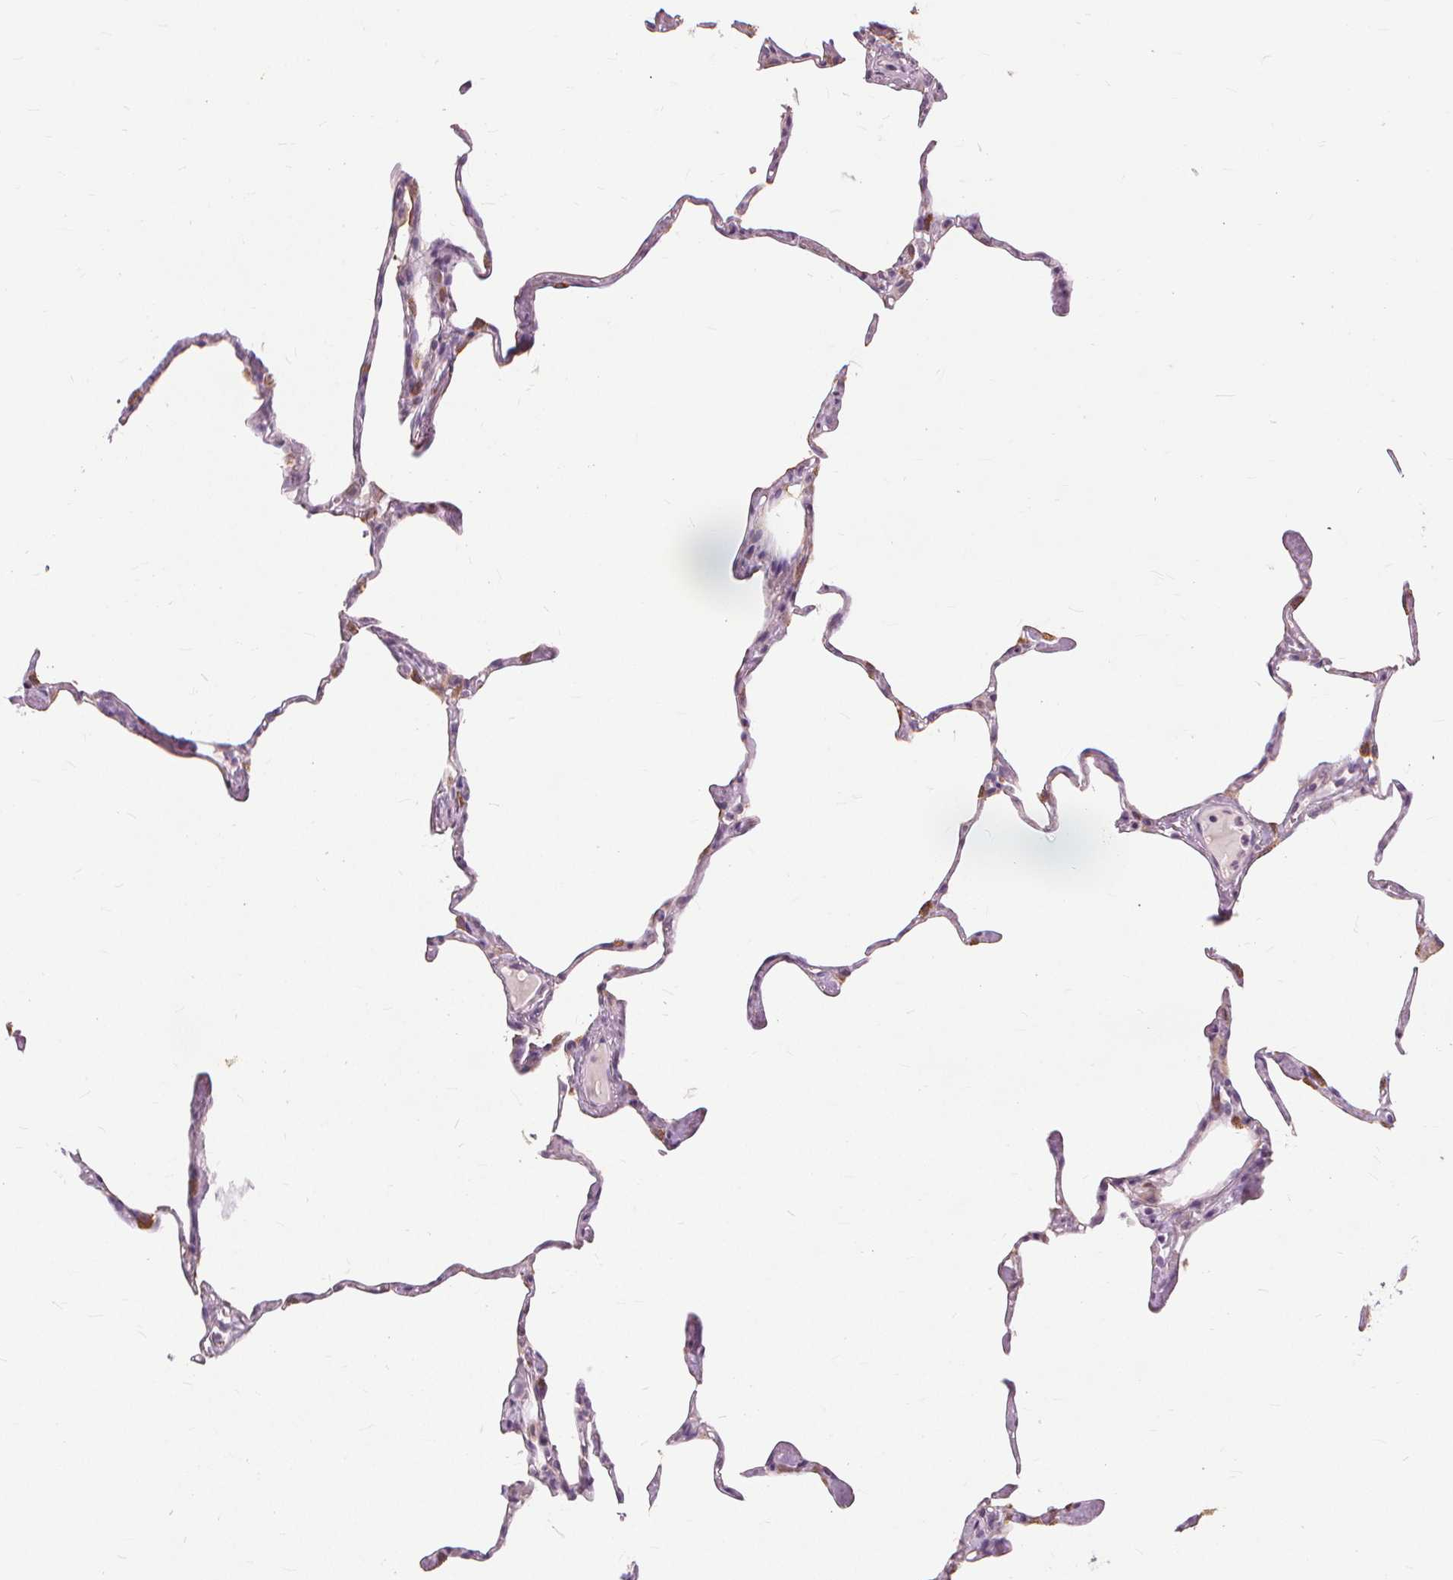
{"staining": {"intensity": "moderate", "quantity": "25%-75%", "location": "cytoplasmic/membranous"}, "tissue": "lung", "cell_type": "Alveolar cells", "image_type": "normal", "snomed": [{"axis": "morphology", "description": "Normal tissue, NOS"}, {"axis": "topography", "description": "Lung"}], "caption": "The image shows a brown stain indicating the presence of a protein in the cytoplasmic/membranous of alveolar cells in lung. Ihc stains the protein in brown and the nuclei are stained blue.", "gene": "SFTPD", "patient": {"sex": "male", "age": 65}}